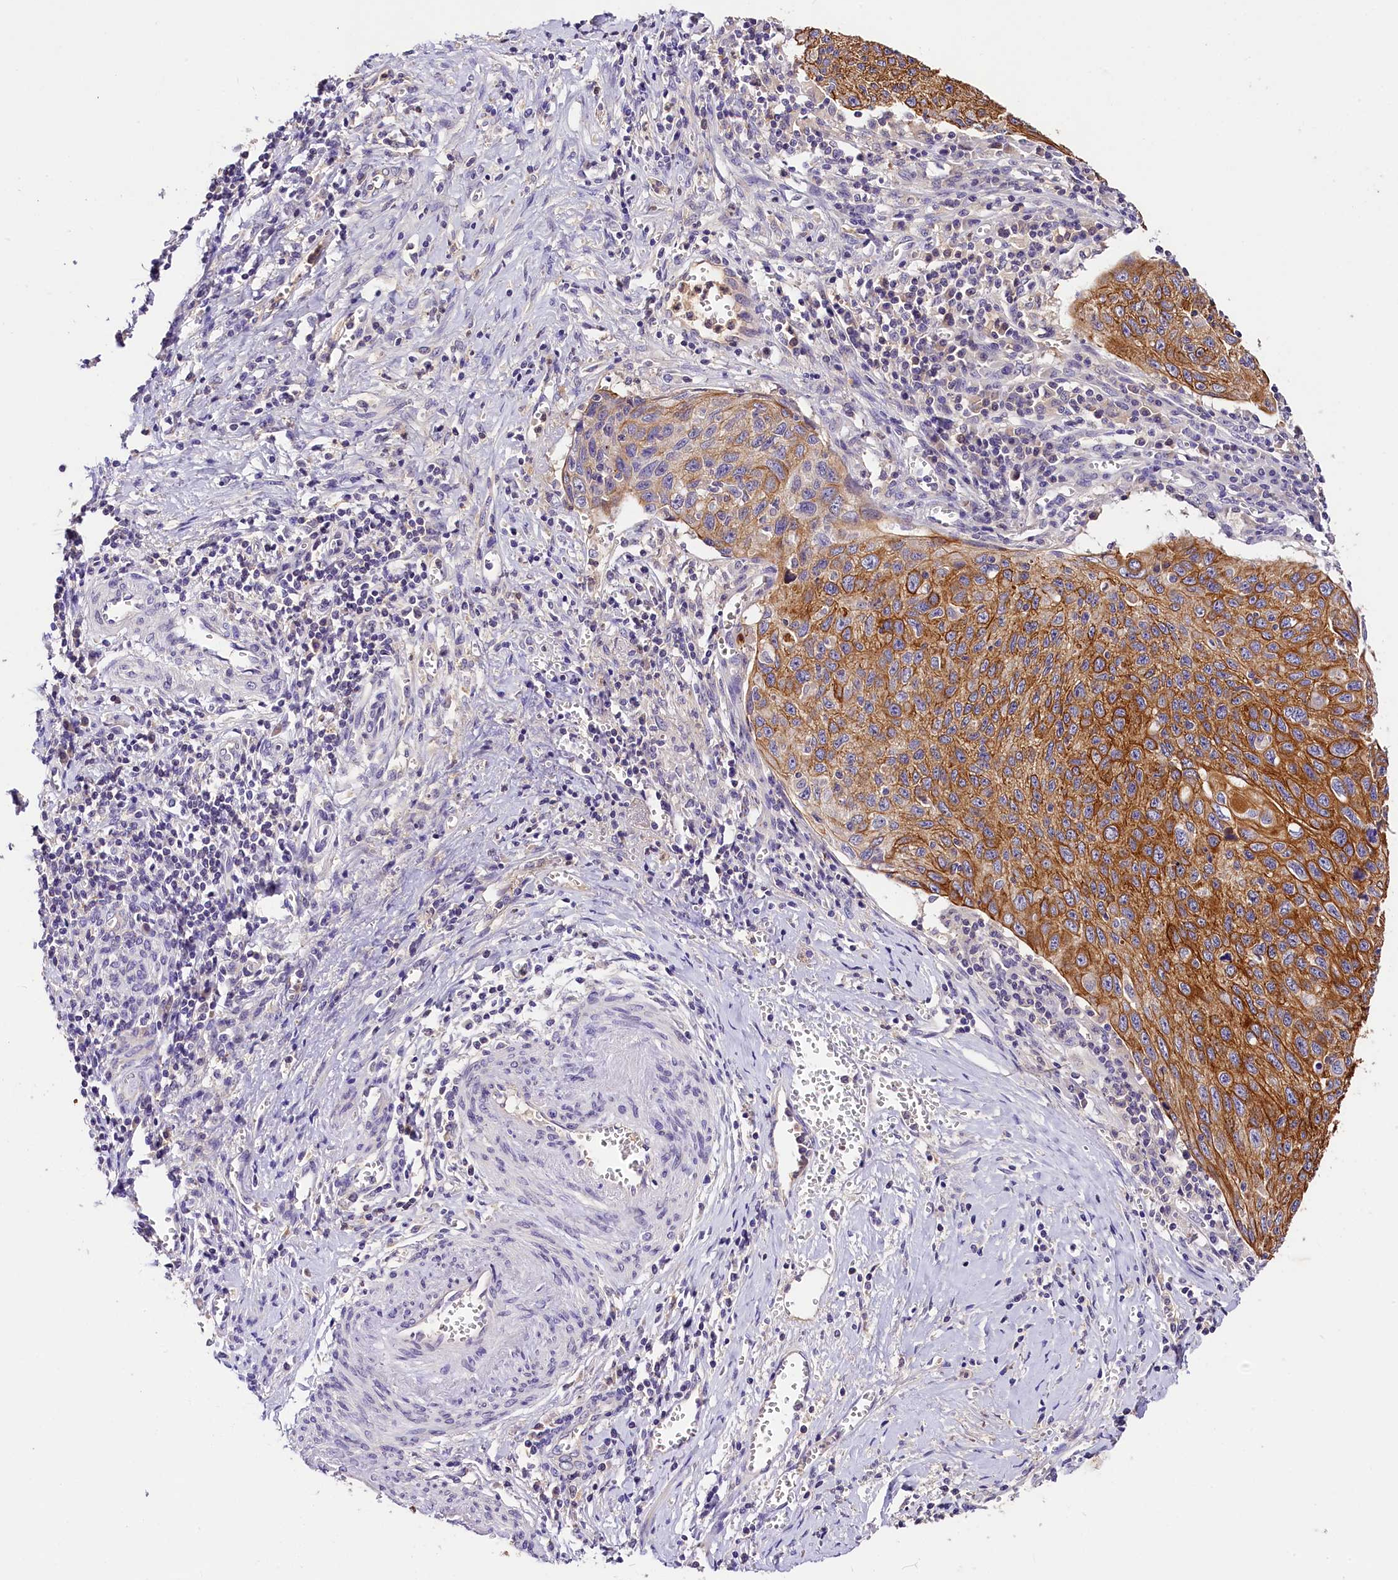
{"staining": {"intensity": "strong", "quantity": ">75%", "location": "cytoplasmic/membranous"}, "tissue": "cervical cancer", "cell_type": "Tumor cells", "image_type": "cancer", "snomed": [{"axis": "morphology", "description": "Squamous cell carcinoma, NOS"}, {"axis": "topography", "description": "Cervix"}], "caption": "IHC (DAB) staining of cervical squamous cell carcinoma exhibits strong cytoplasmic/membranous protein positivity in approximately >75% of tumor cells.", "gene": "ARMC6", "patient": {"sex": "female", "age": 53}}